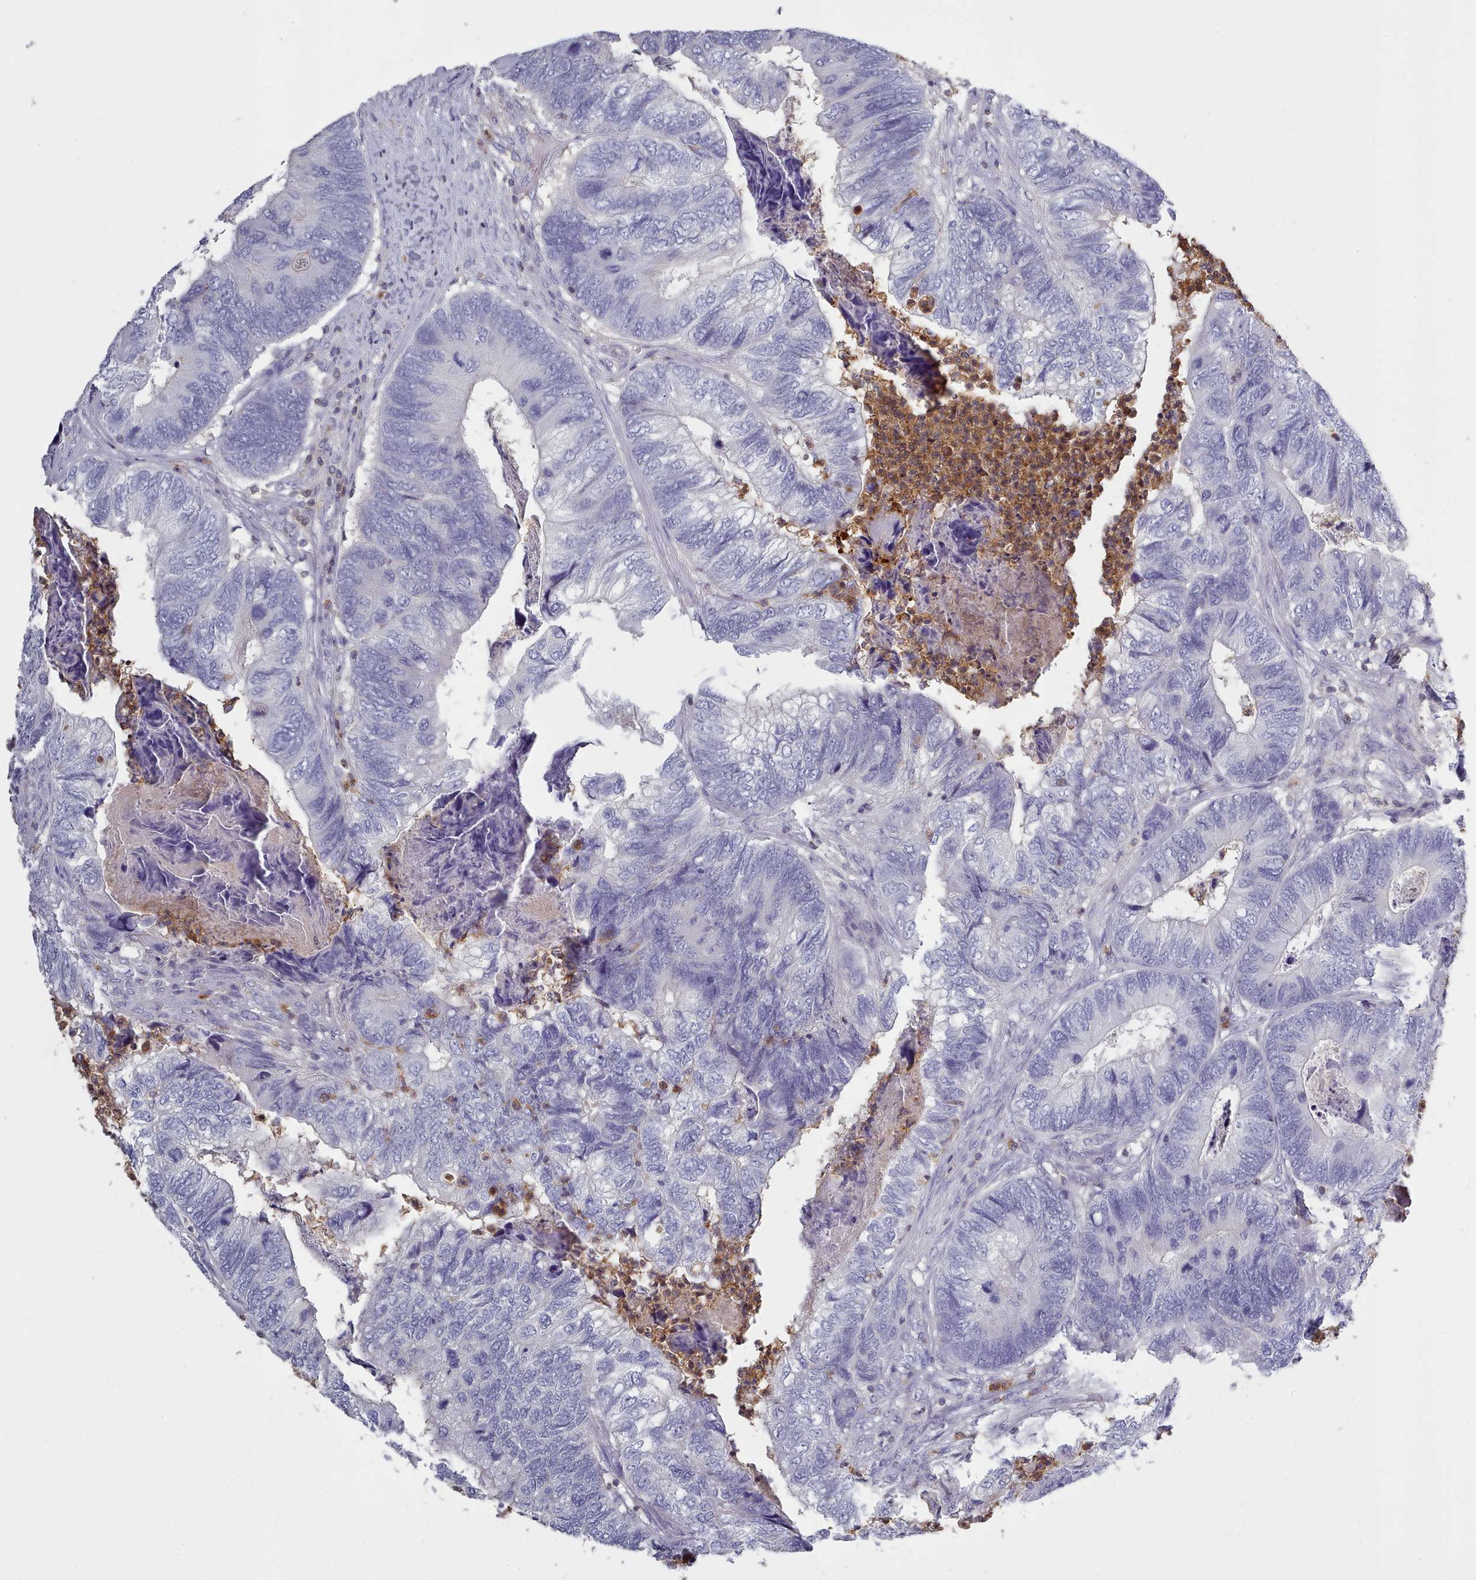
{"staining": {"intensity": "negative", "quantity": "none", "location": "none"}, "tissue": "colorectal cancer", "cell_type": "Tumor cells", "image_type": "cancer", "snomed": [{"axis": "morphology", "description": "Adenocarcinoma, NOS"}, {"axis": "topography", "description": "Colon"}], "caption": "High magnification brightfield microscopy of adenocarcinoma (colorectal) stained with DAB (brown) and counterstained with hematoxylin (blue): tumor cells show no significant staining. Brightfield microscopy of immunohistochemistry (IHC) stained with DAB (brown) and hematoxylin (blue), captured at high magnification.", "gene": "RAC2", "patient": {"sex": "female", "age": 67}}